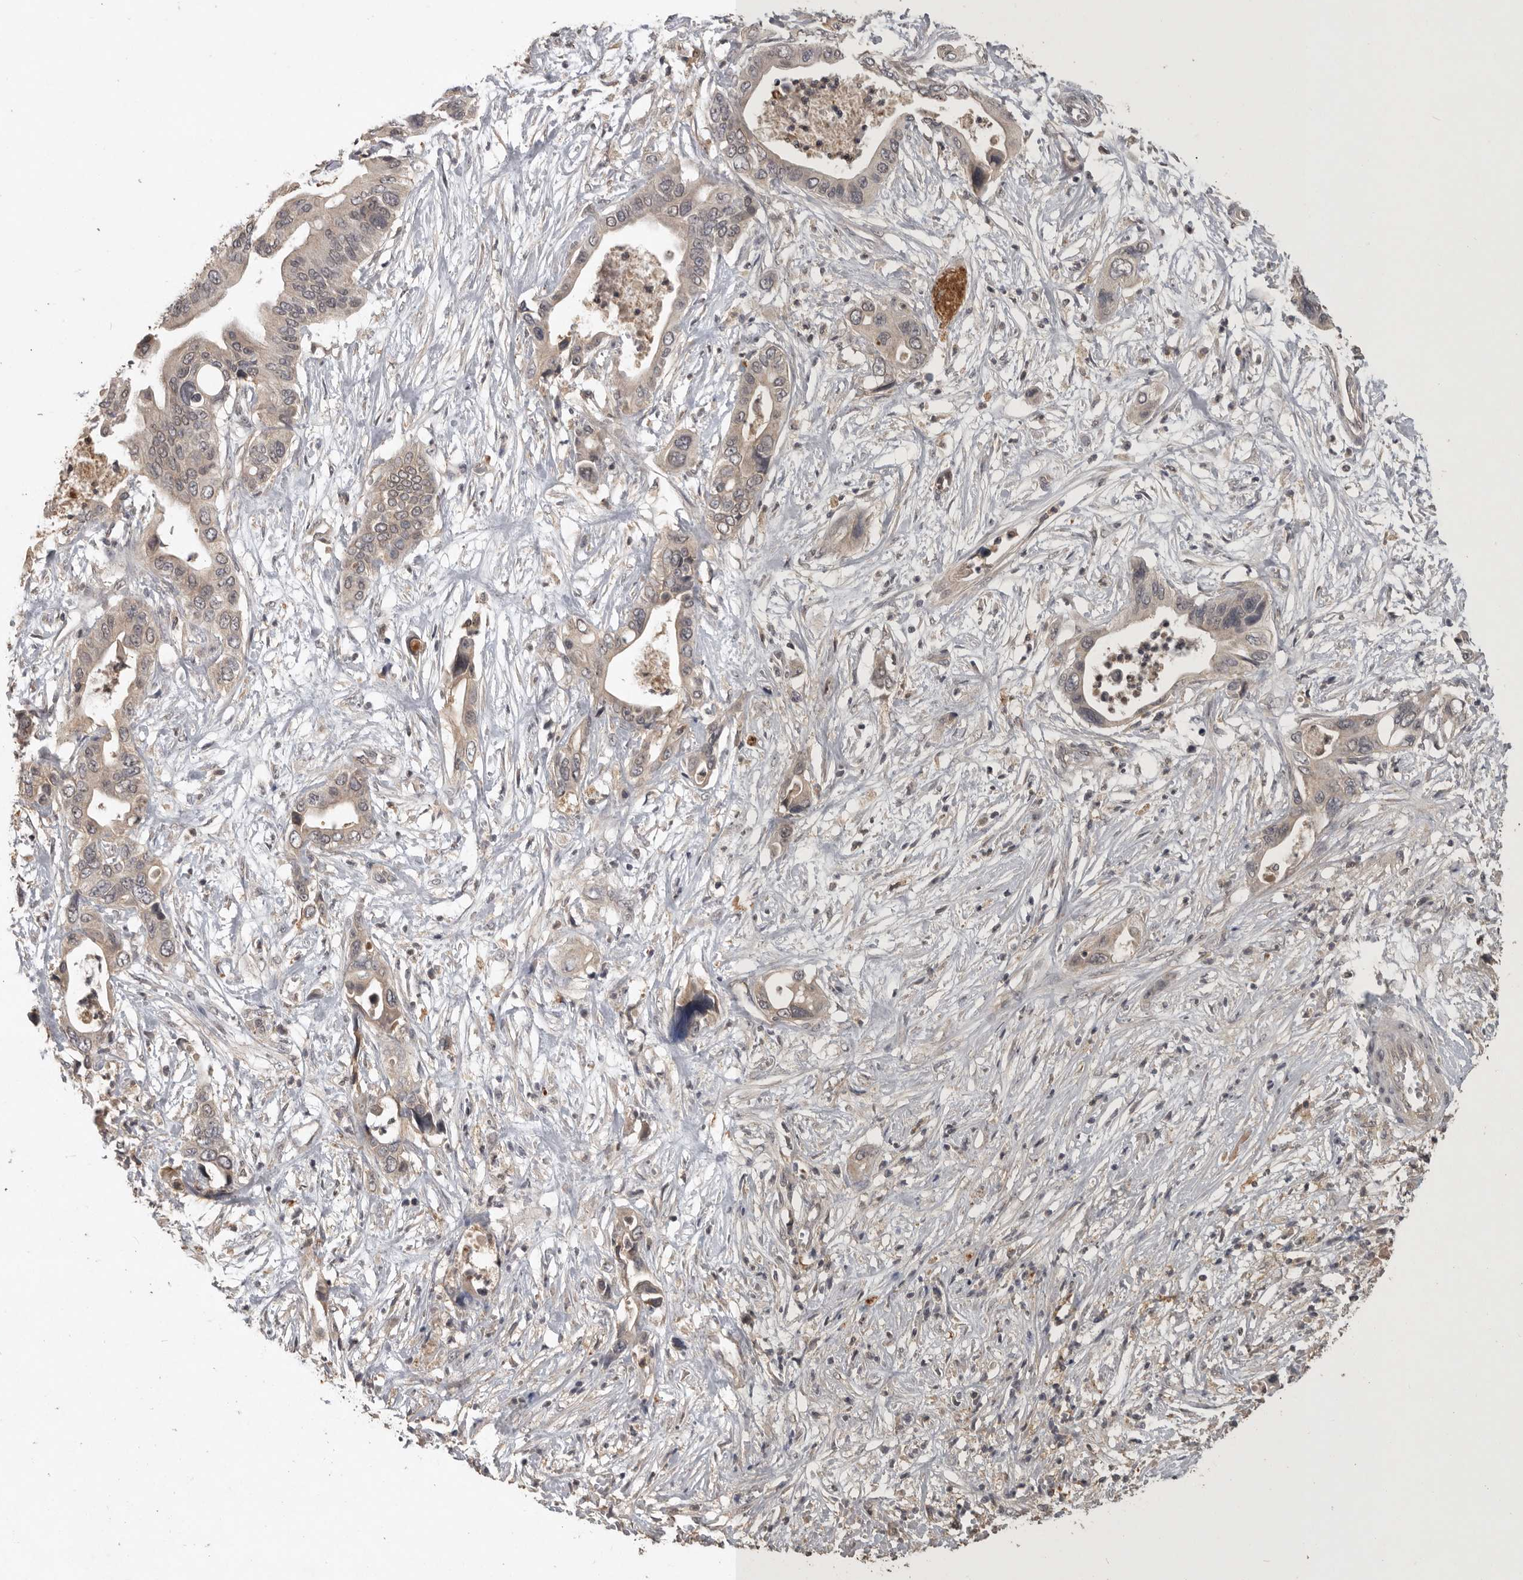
{"staining": {"intensity": "weak", "quantity": ">75%", "location": "cytoplasmic/membranous"}, "tissue": "pancreatic cancer", "cell_type": "Tumor cells", "image_type": "cancer", "snomed": [{"axis": "morphology", "description": "Adenocarcinoma, NOS"}, {"axis": "topography", "description": "Pancreas"}], "caption": "Pancreatic cancer (adenocarcinoma) was stained to show a protein in brown. There is low levels of weak cytoplasmic/membranous expression in about >75% of tumor cells.", "gene": "ADAMTS4", "patient": {"sex": "male", "age": 66}}